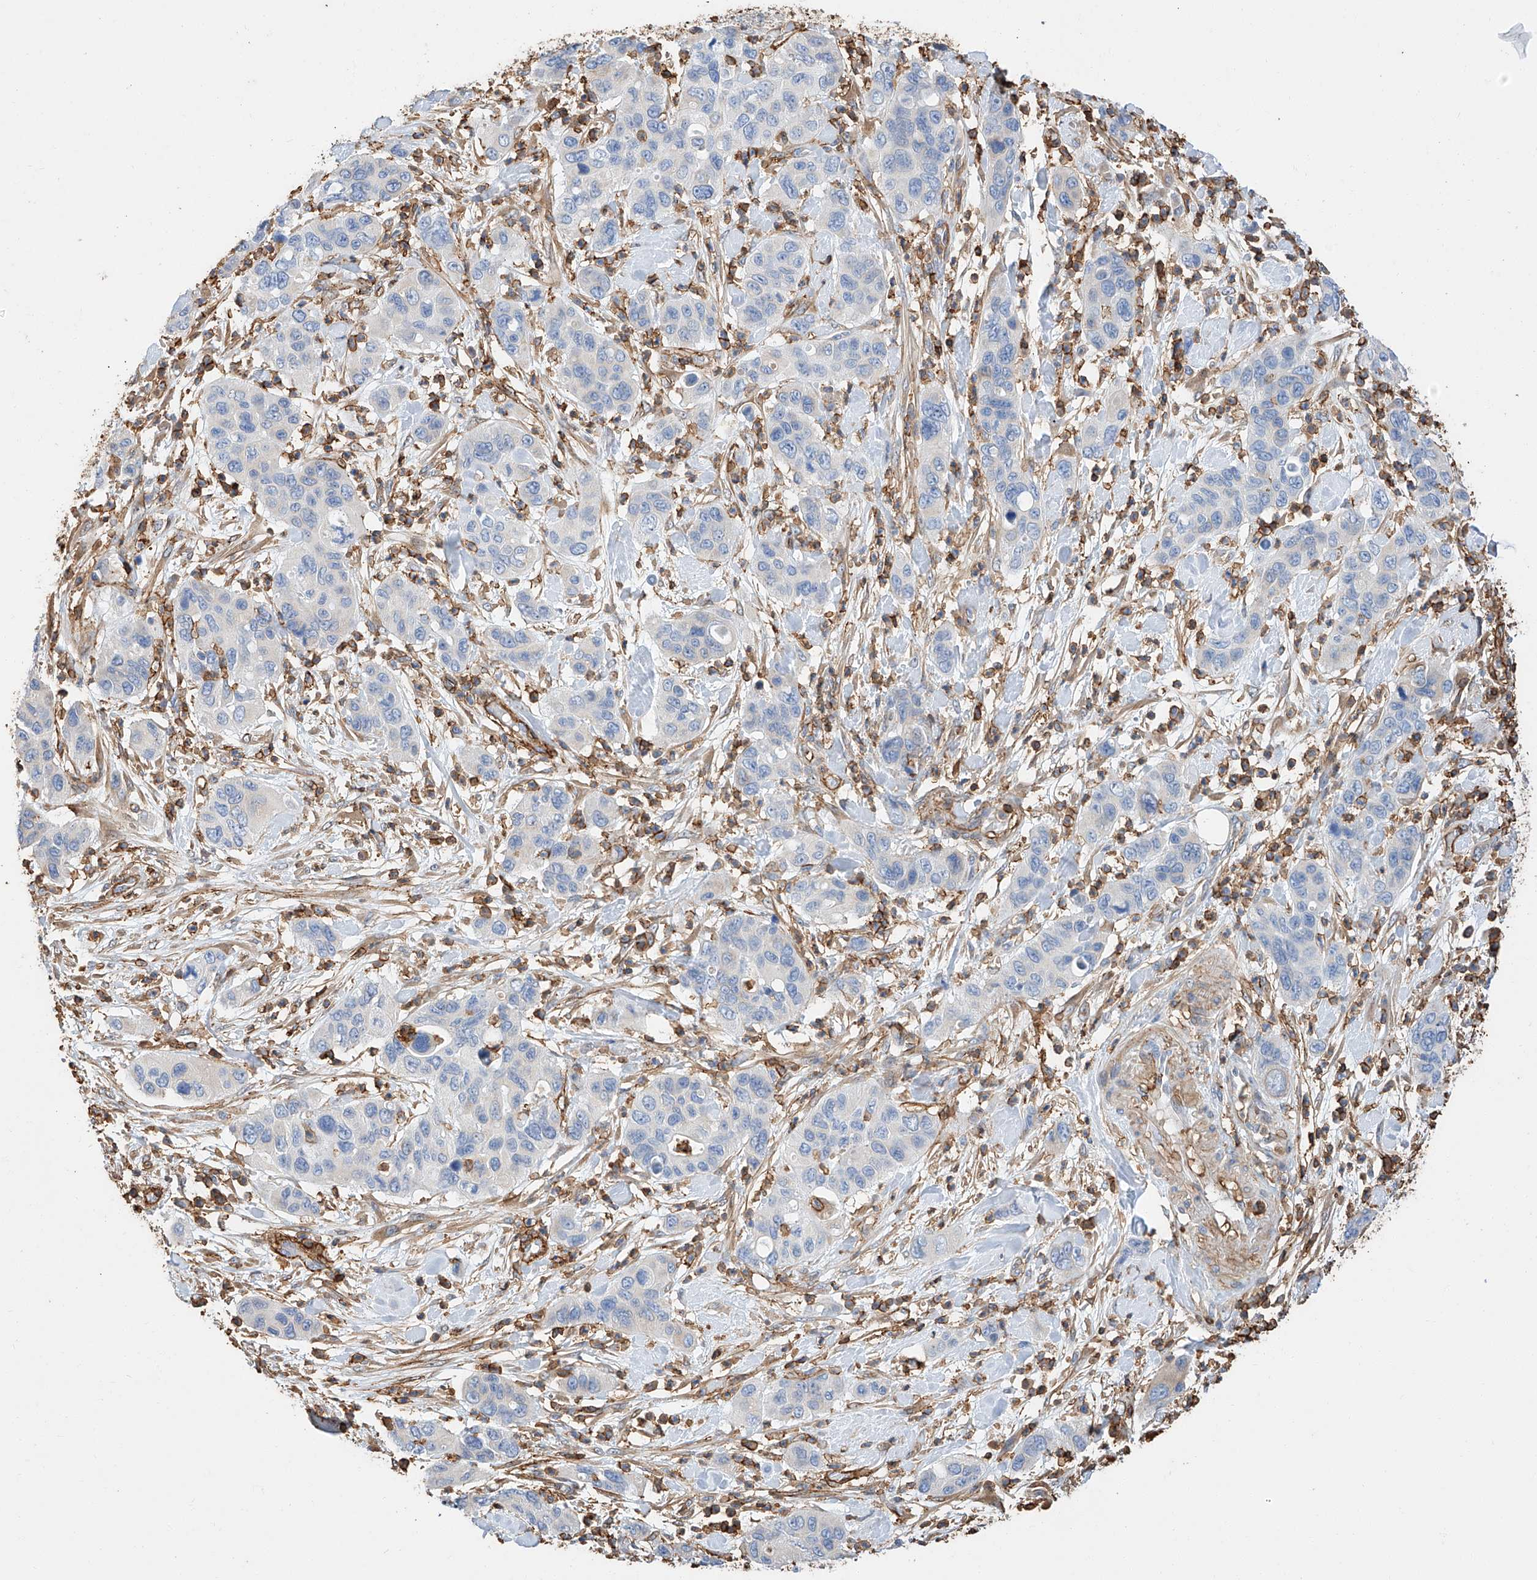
{"staining": {"intensity": "negative", "quantity": "none", "location": "none"}, "tissue": "pancreatic cancer", "cell_type": "Tumor cells", "image_type": "cancer", "snomed": [{"axis": "morphology", "description": "Adenocarcinoma, NOS"}, {"axis": "topography", "description": "Pancreas"}], "caption": "There is no significant staining in tumor cells of adenocarcinoma (pancreatic).", "gene": "WFS1", "patient": {"sex": "female", "age": 71}}